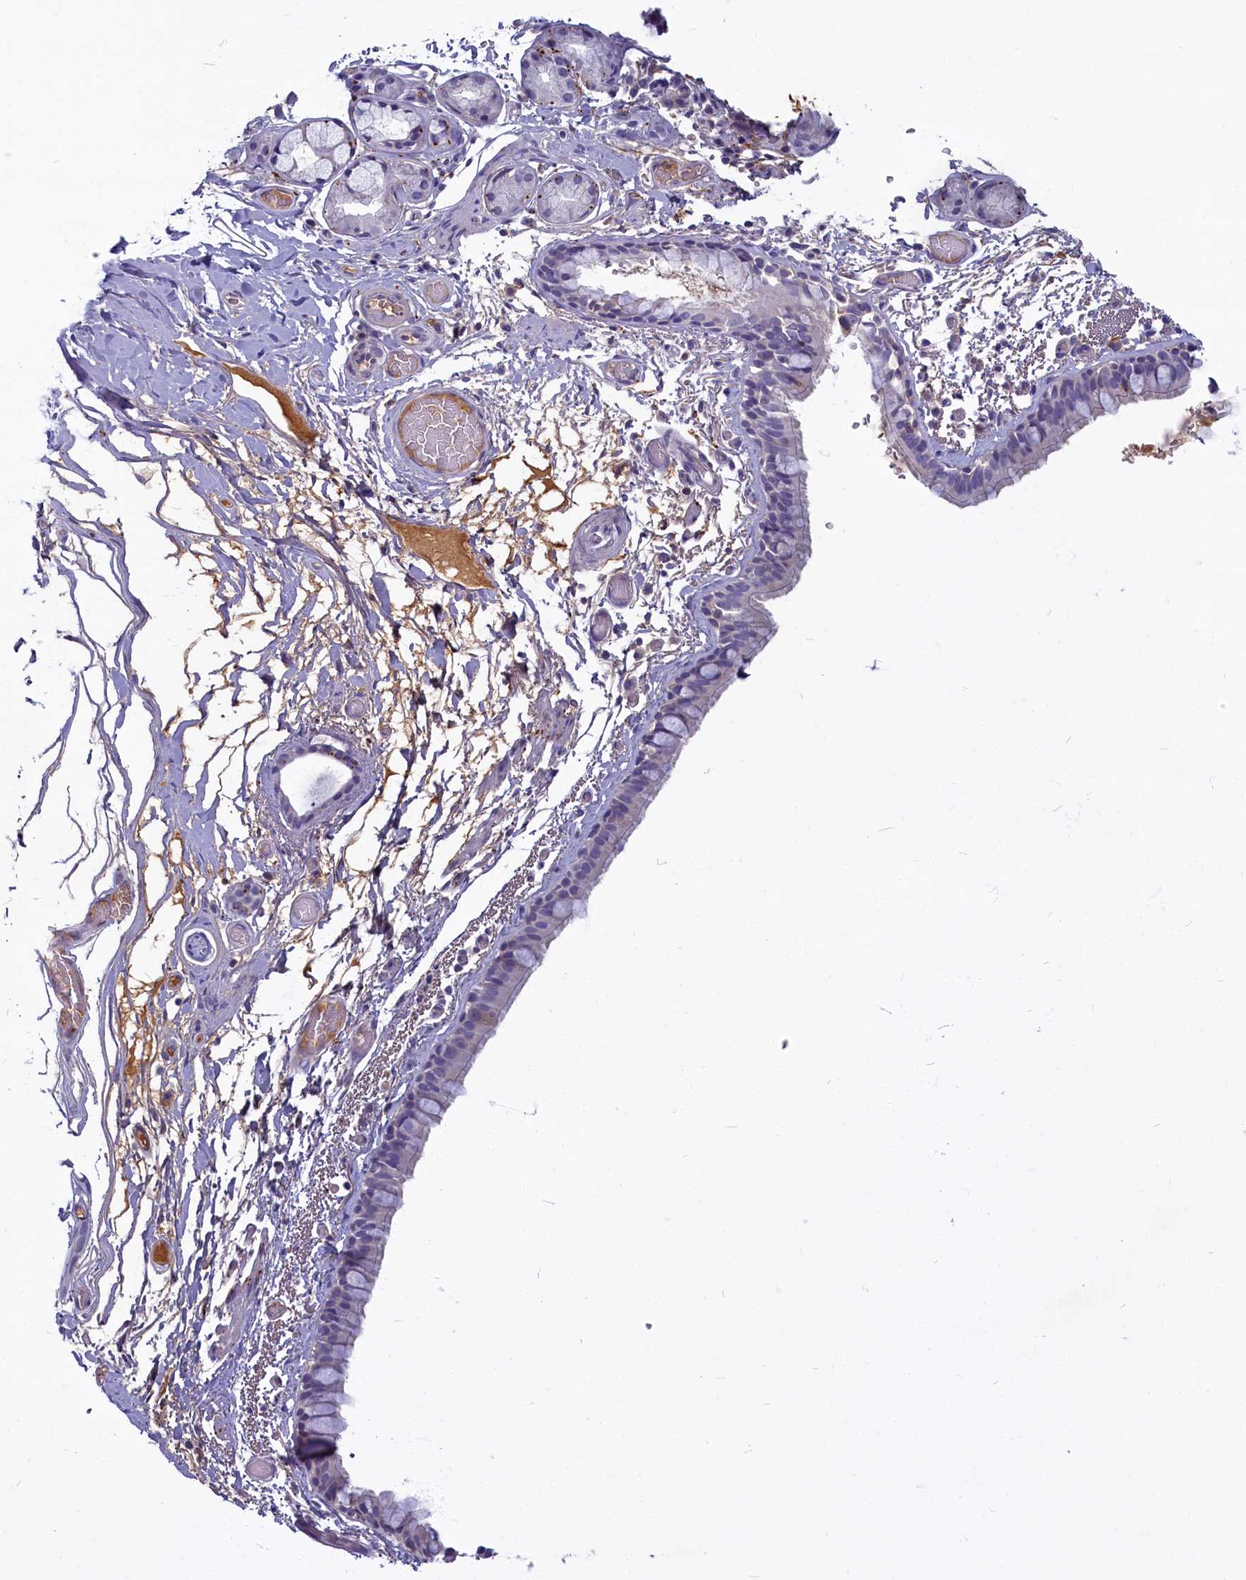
{"staining": {"intensity": "weak", "quantity": "<25%", "location": "cytoplasmic/membranous"}, "tissue": "bronchus", "cell_type": "Respiratory epithelial cells", "image_type": "normal", "snomed": [{"axis": "morphology", "description": "Normal tissue, NOS"}, {"axis": "topography", "description": "Cartilage tissue"}], "caption": "IHC of normal human bronchus reveals no staining in respiratory epithelial cells.", "gene": "SV2C", "patient": {"sex": "male", "age": 63}}